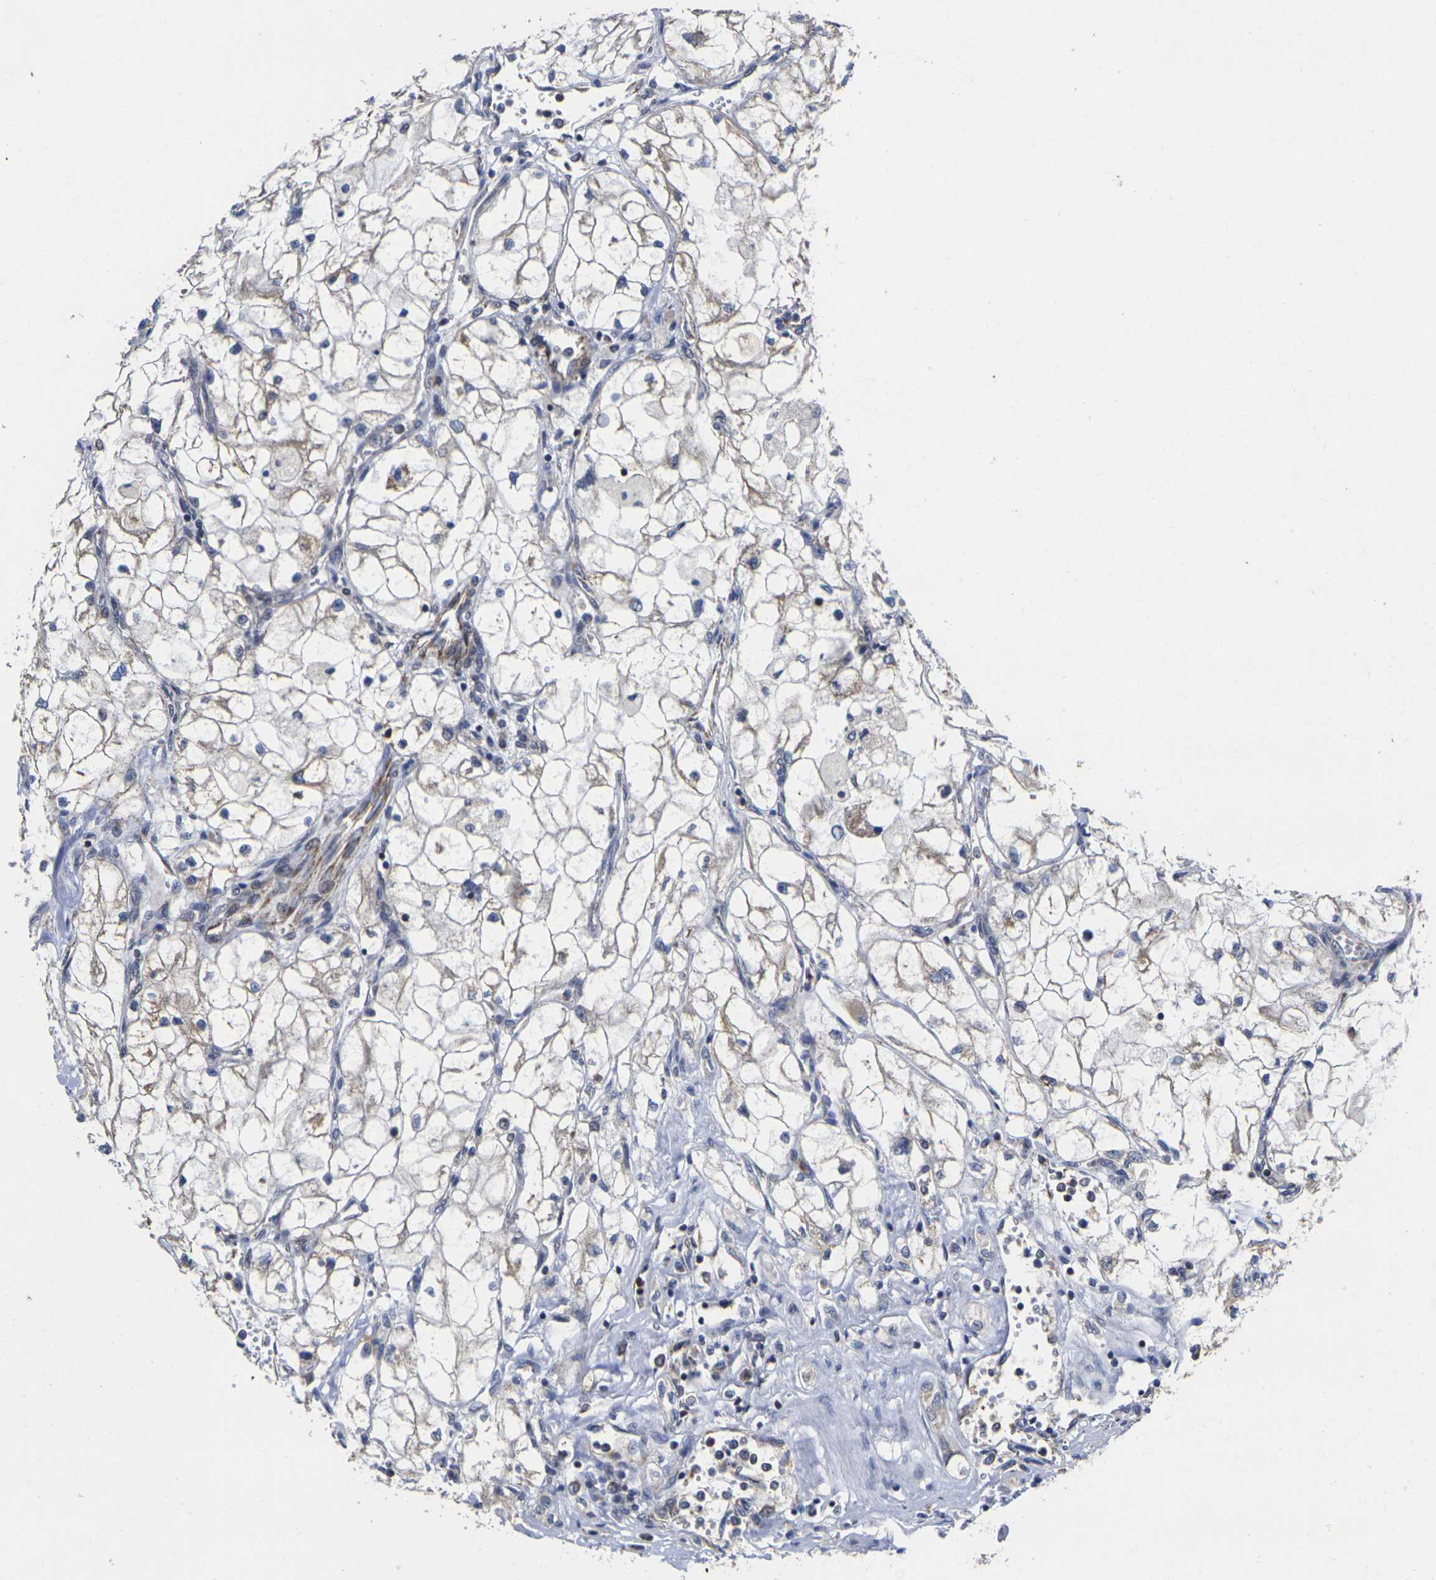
{"staining": {"intensity": "weak", "quantity": "<25%", "location": "cytoplasmic/membranous"}, "tissue": "renal cancer", "cell_type": "Tumor cells", "image_type": "cancer", "snomed": [{"axis": "morphology", "description": "Adenocarcinoma, NOS"}, {"axis": "topography", "description": "Kidney"}], "caption": "IHC image of neoplastic tissue: renal cancer (adenocarcinoma) stained with DAB shows no significant protein expression in tumor cells.", "gene": "P2RY11", "patient": {"sex": "female", "age": 70}}